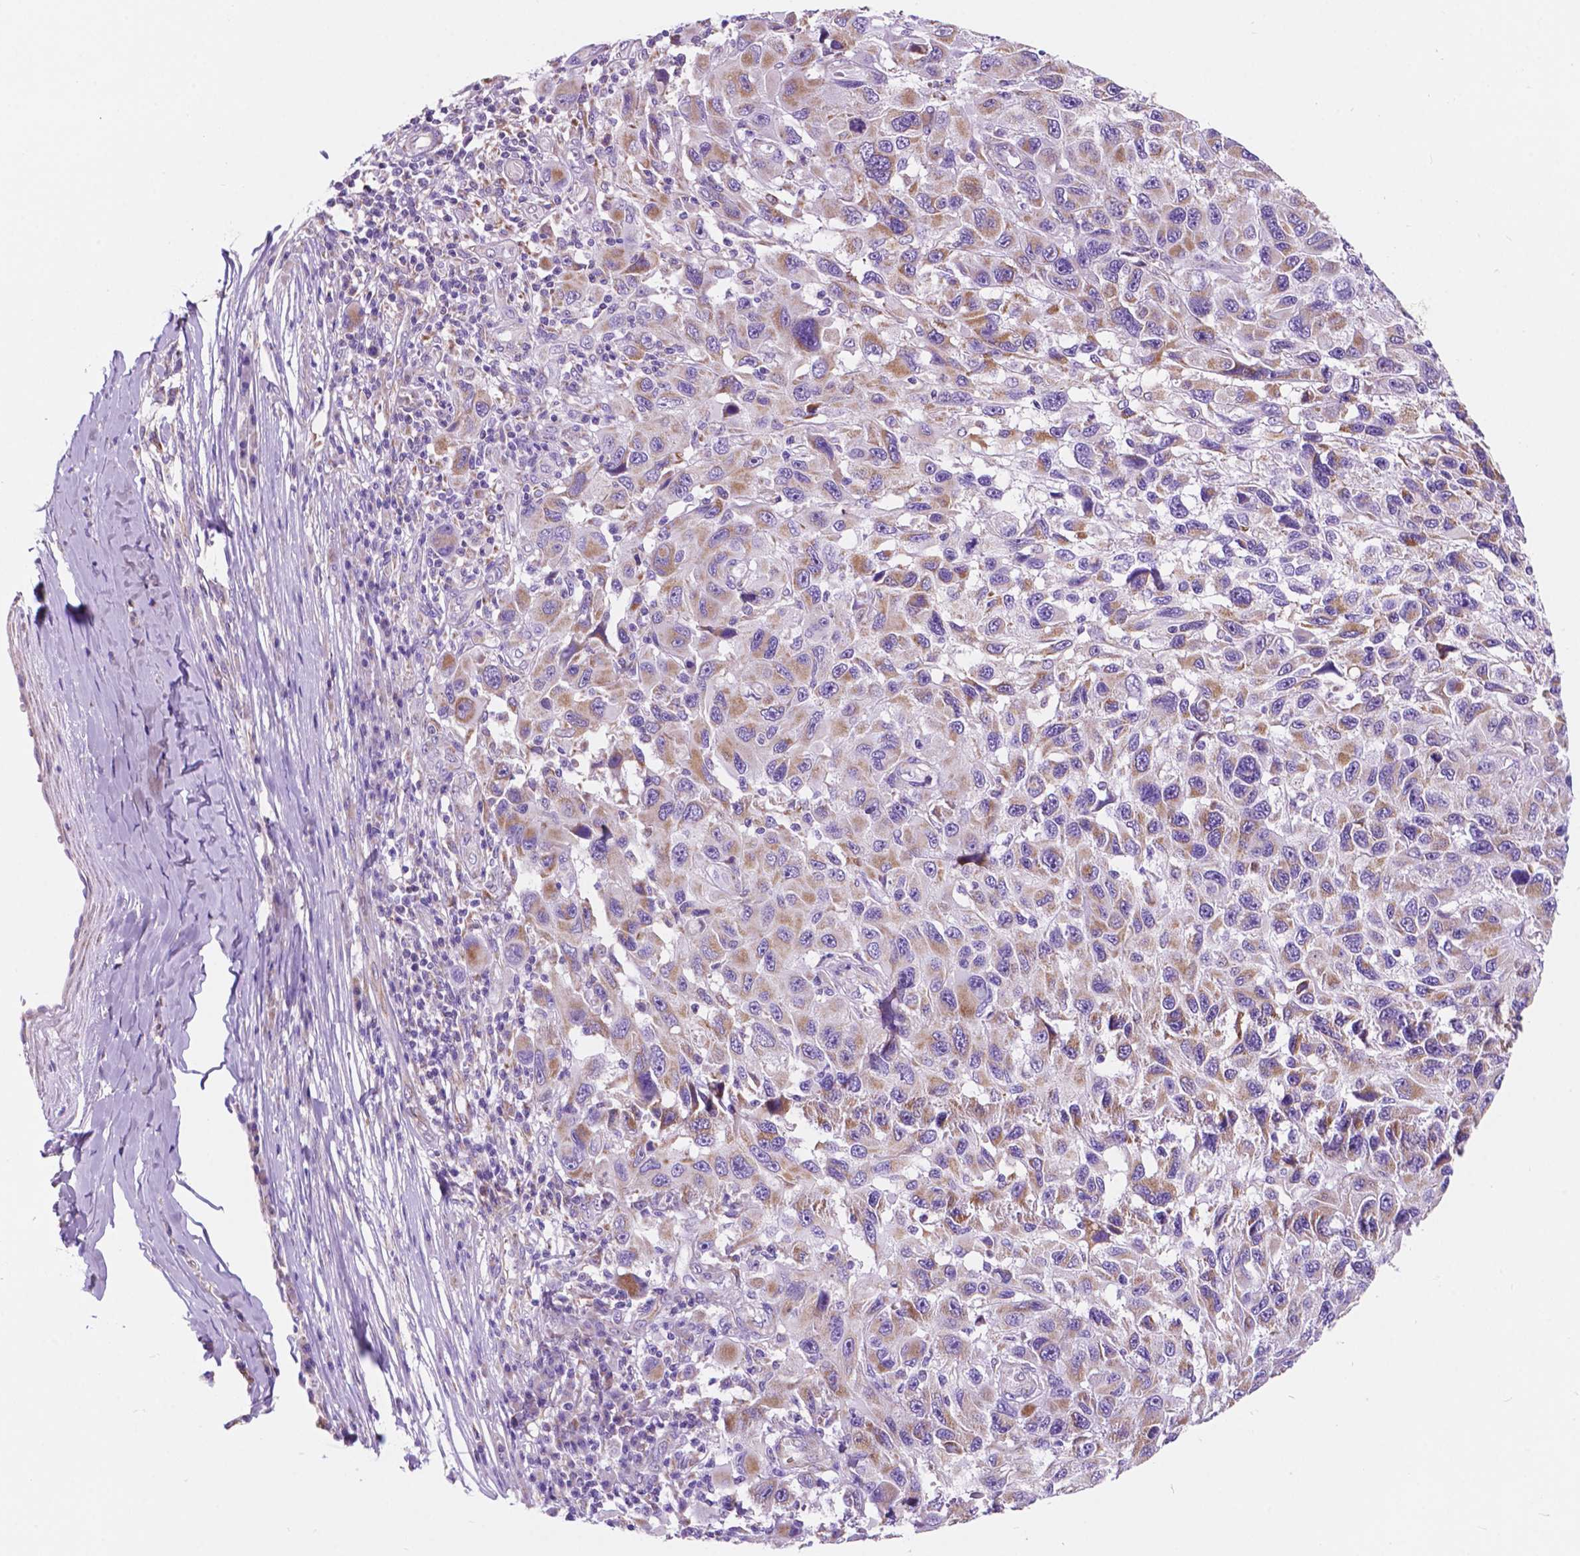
{"staining": {"intensity": "moderate", "quantity": "25%-75%", "location": "cytoplasmic/membranous"}, "tissue": "melanoma", "cell_type": "Tumor cells", "image_type": "cancer", "snomed": [{"axis": "morphology", "description": "Malignant melanoma, NOS"}, {"axis": "topography", "description": "Skin"}], "caption": "The micrograph reveals a brown stain indicating the presence of a protein in the cytoplasmic/membranous of tumor cells in malignant melanoma. Ihc stains the protein in brown and the nuclei are stained blue.", "gene": "TRPV5", "patient": {"sex": "male", "age": 53}}